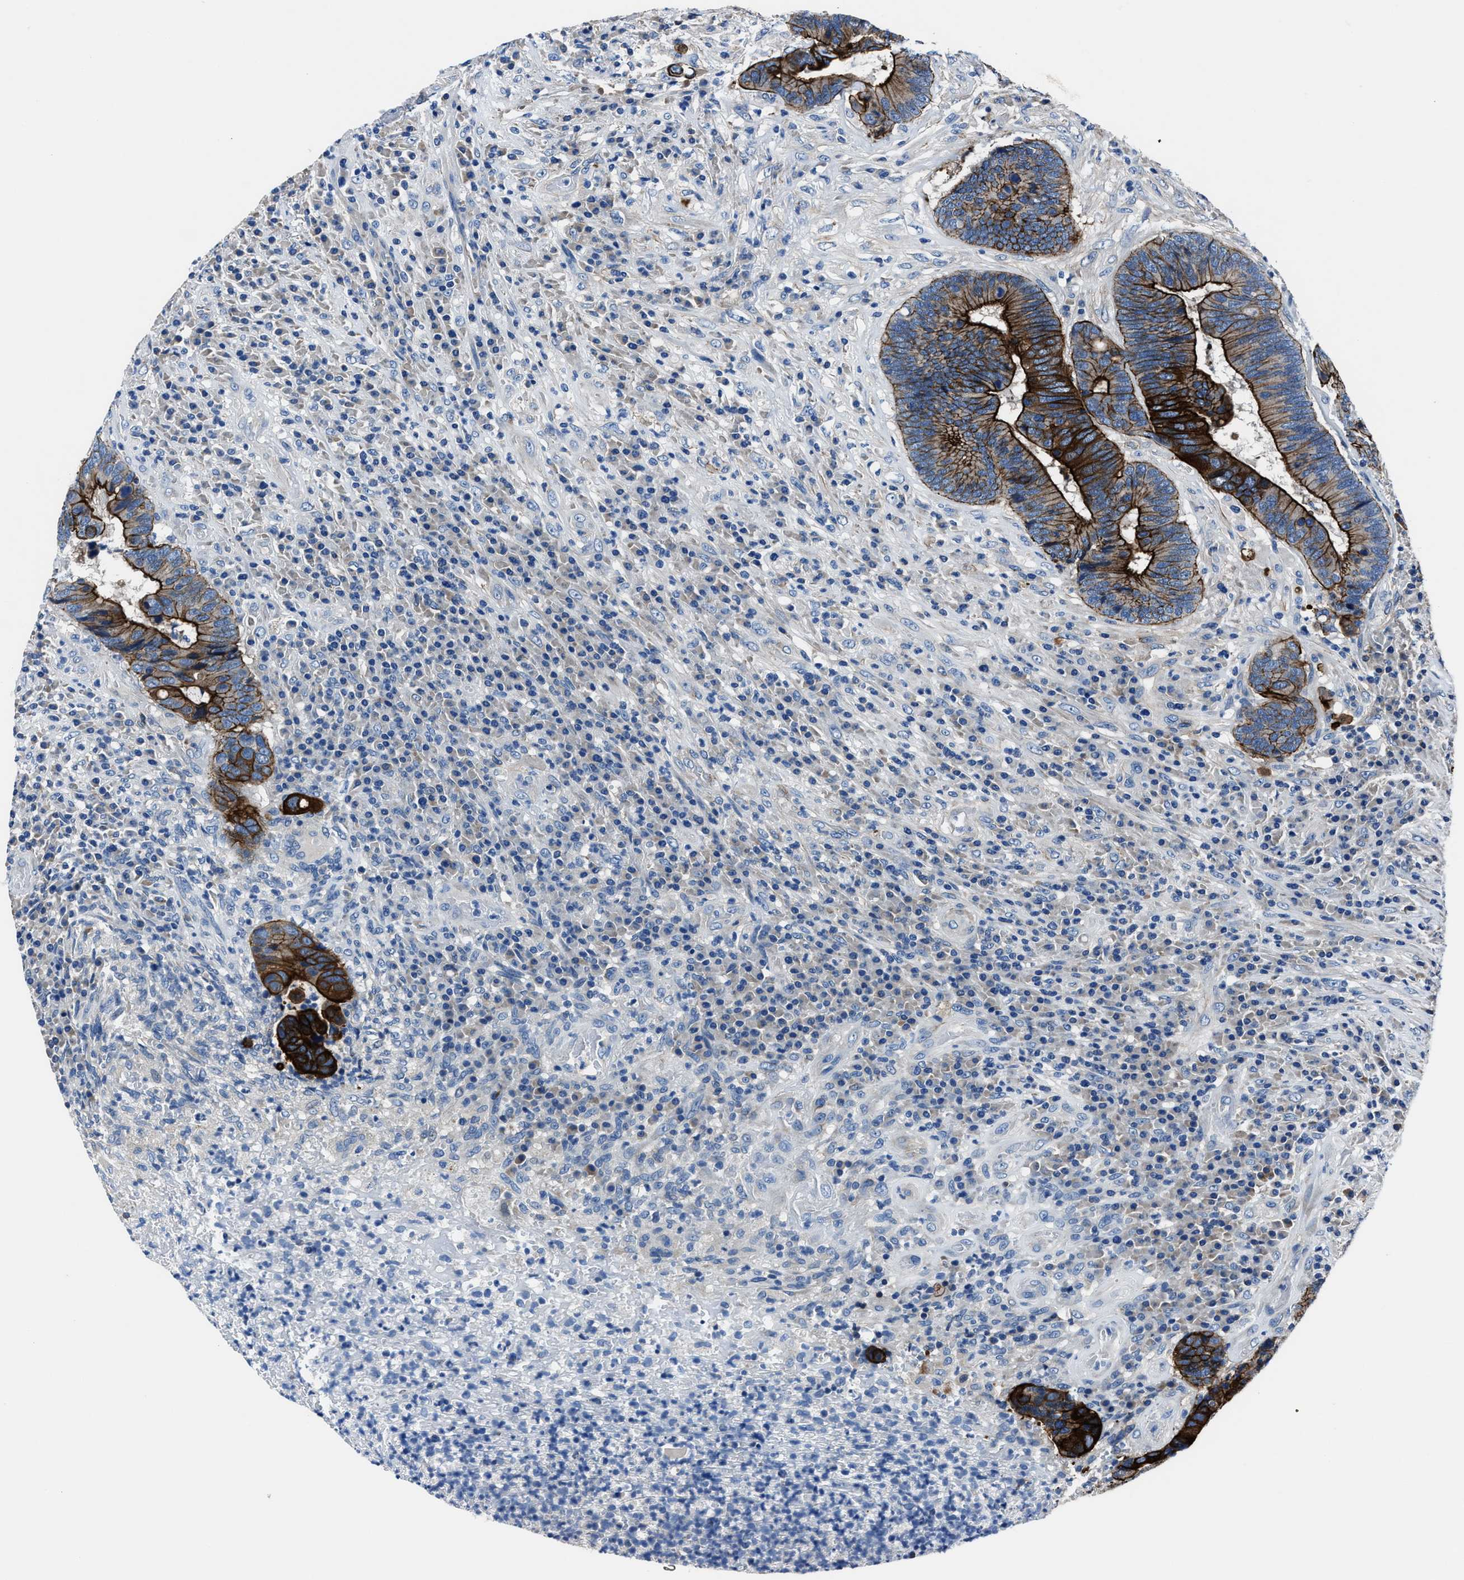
{"staining": {"intensity": "strong", "quantity": ">75%", "location": "cytoplasmic/membranous"}, "tissue": "colorectal cancer", "cell_type": "Tumor cells", "image_type": "cancer", "snomed": [{"axis": "morphology", "description": "Adenocarcinoma, NOS"}, {"axis": "topography", "description": "Rectum"}], "caption": "Immunohistochemistry (IHC) image of neoplastic tissue: adenocarcinoma (colorectal) stained using immunohistochemistry (IHC) shows high levels of strong protein expression localized specifically in the cytoplasmic/membranous of tumor cells, appearing as a cytoplasmic/membranous brown color.", "gene": "LMO7", "patient": {"sex": "female", "age": 89}}